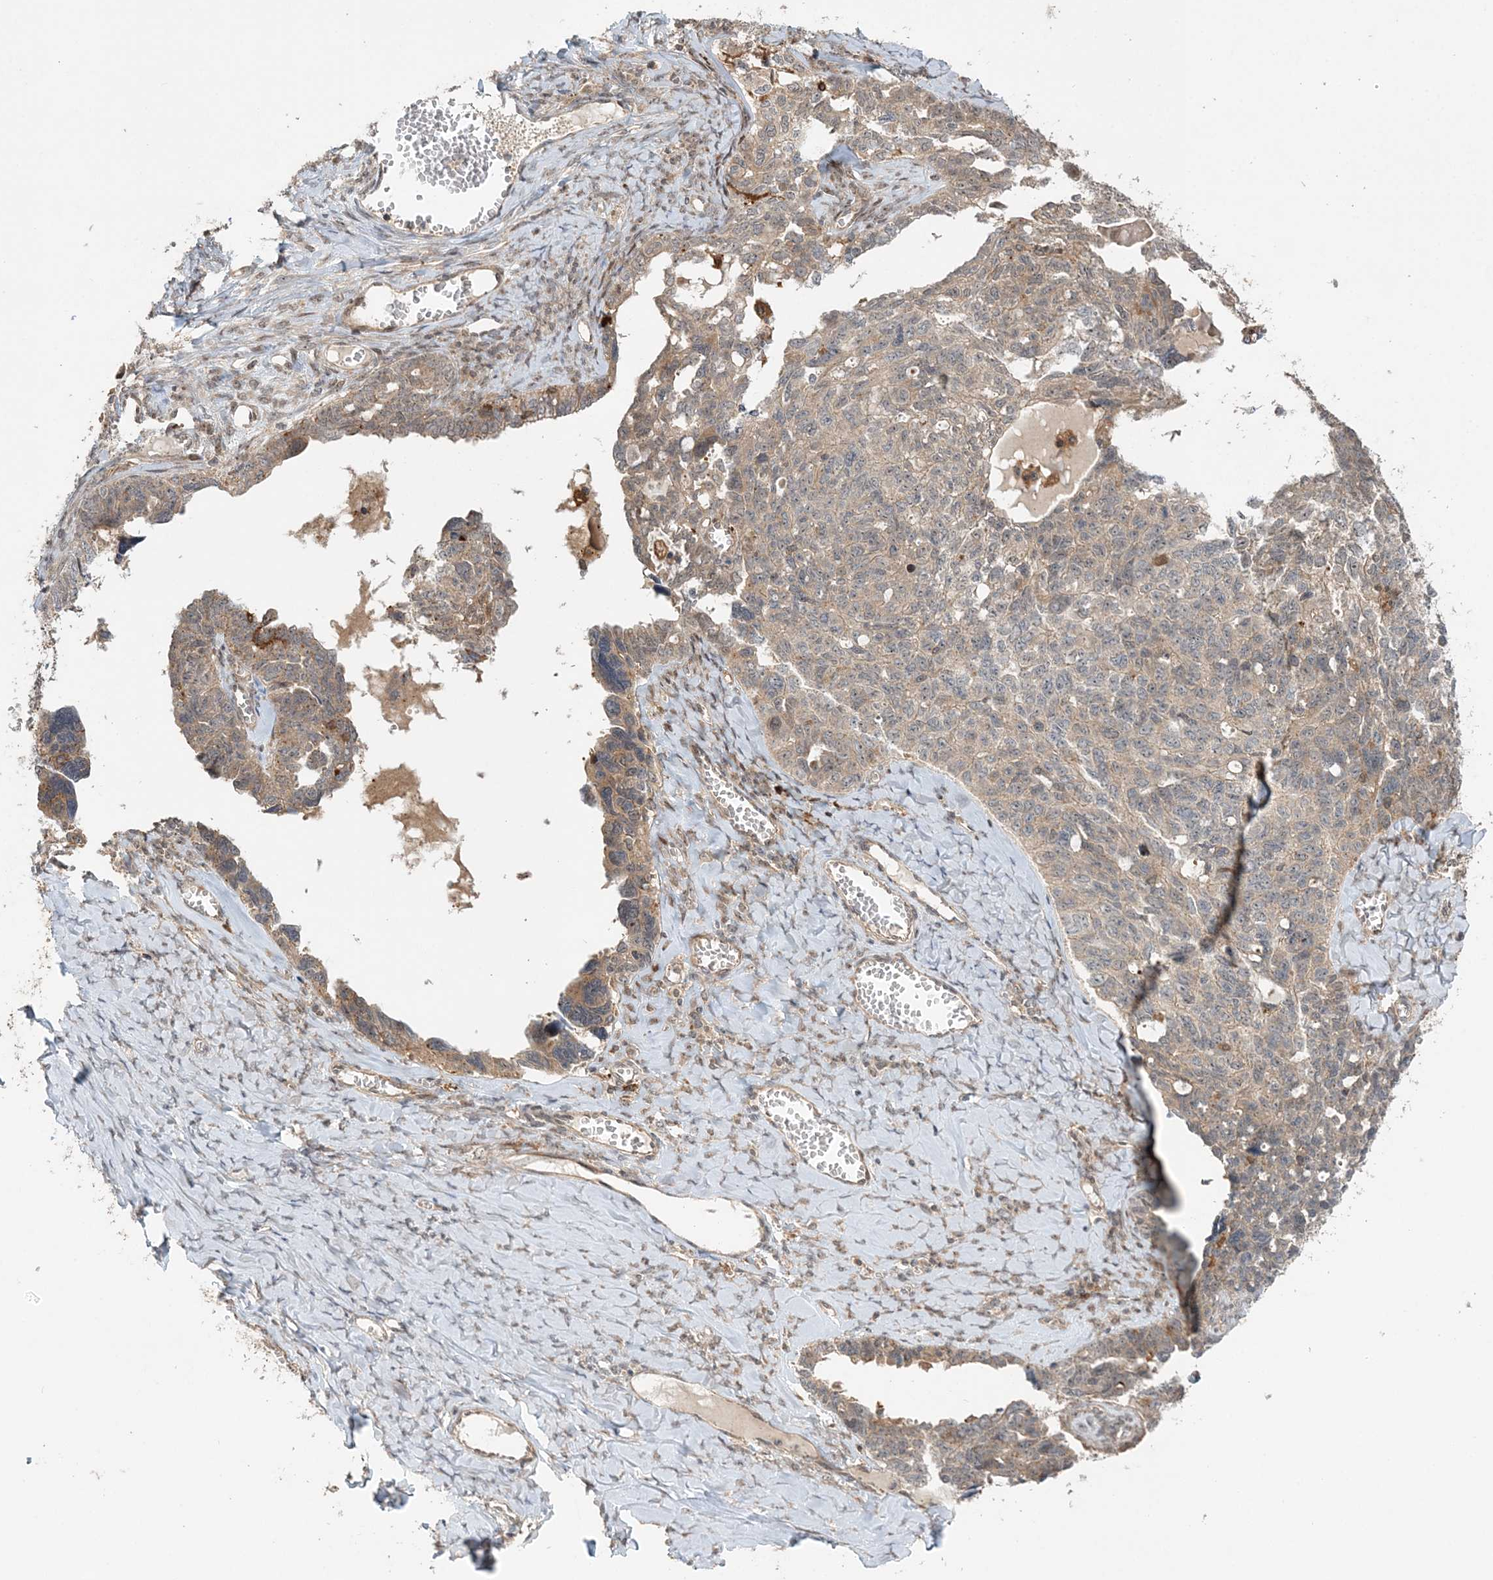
{"staining": {"intensity": "moderate", "quantity": ">75%", "location": "cytoplasmic/membranous"}, "tissue": "ovarian cancer", "cell_type": "Tumor cells", "image_type": "cancer", "snomed": [{"axis": "morphology", "description": "Cystadenocarcinoma, serous, NOS"}, {"axis": "topography", "description": "Ovary"}], "caption": "Tumor cells reveal moderate cytoplasmic/membranous expression in approximately >75% of cells in ovarian cancer.", "gene": "UBTD2", "patient": {"sex": "female", "age": 79}}